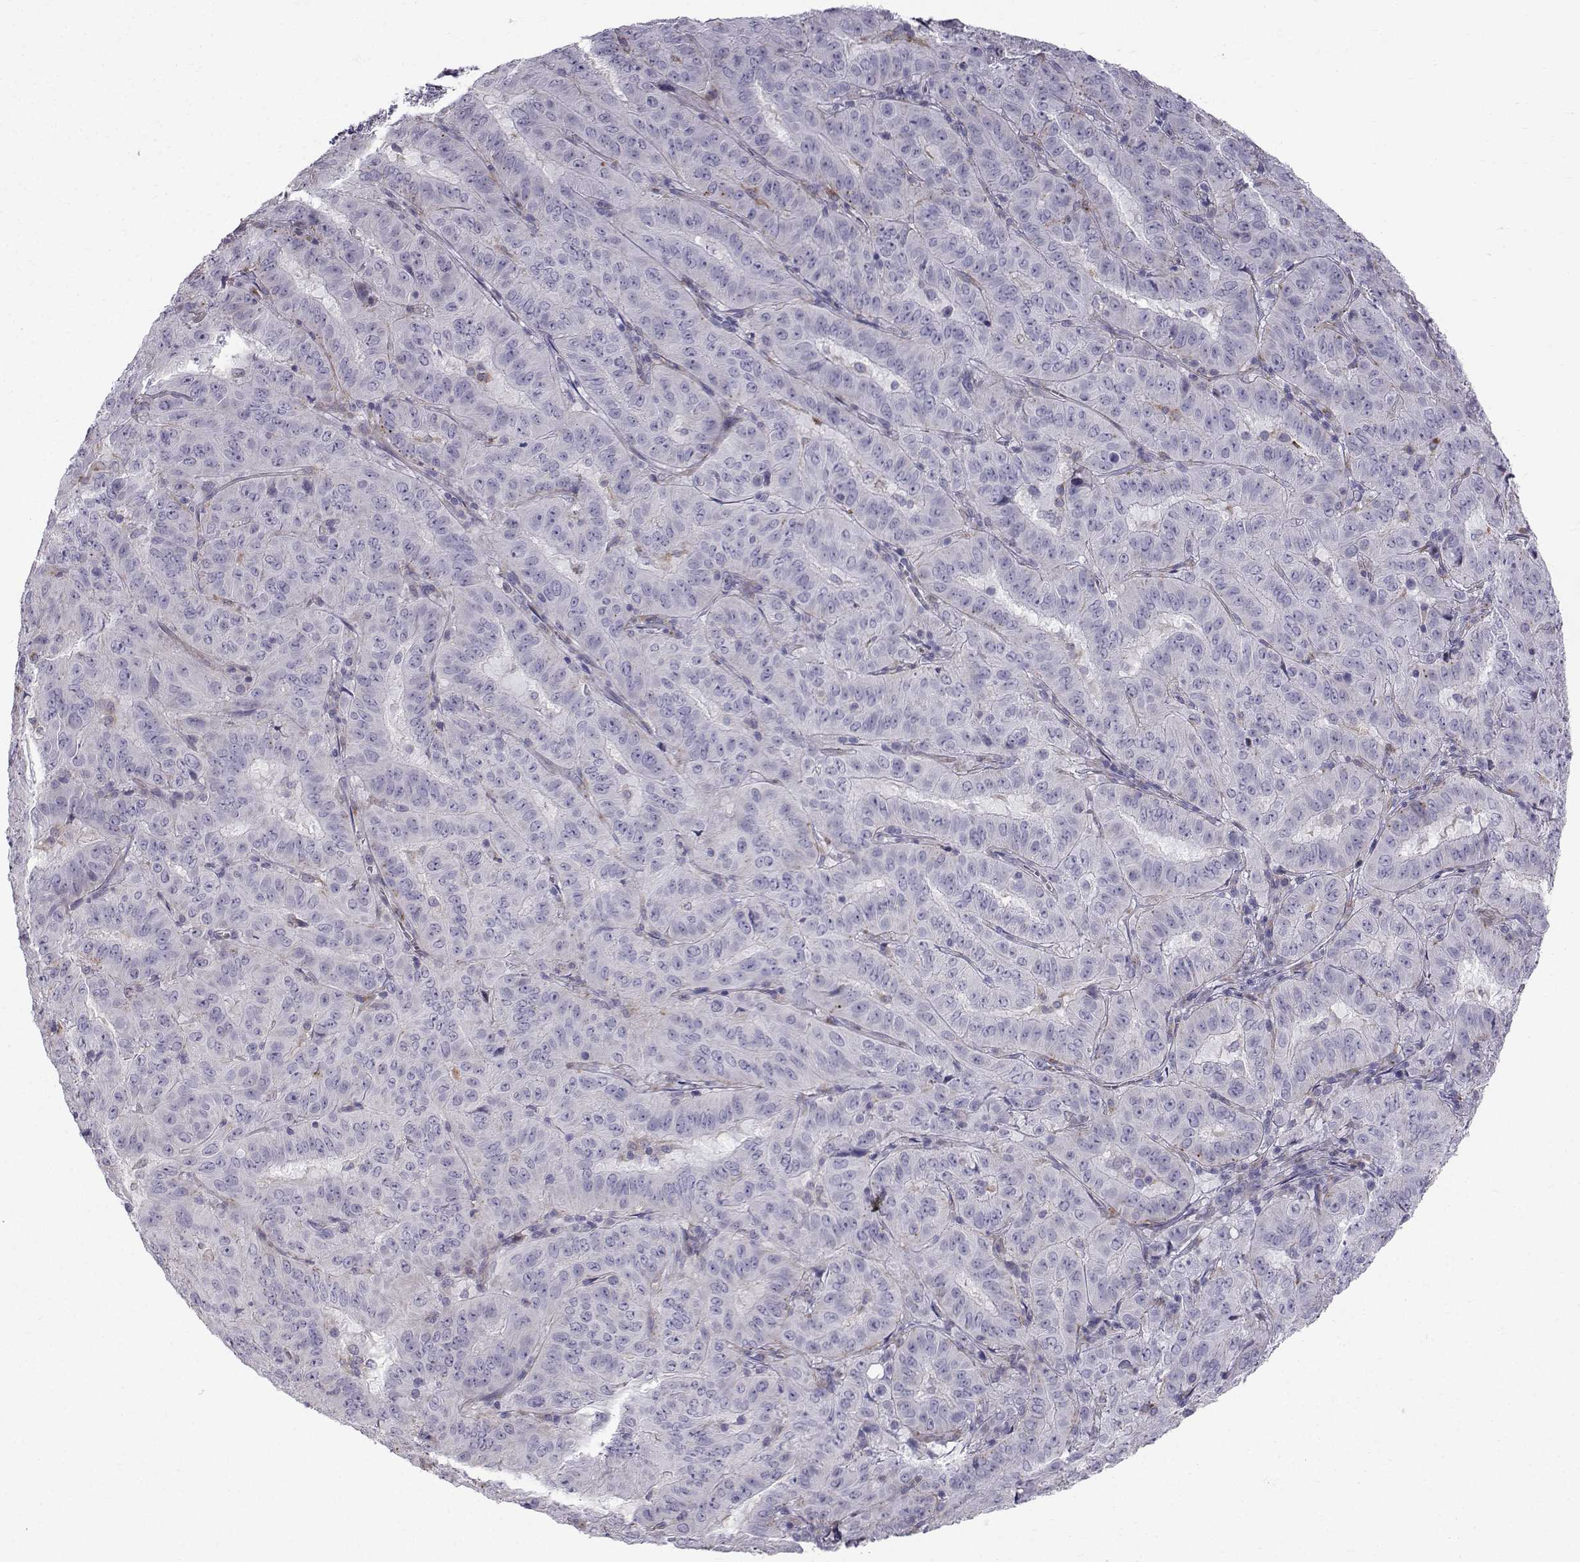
{"staining": {"intensity": "negative", "quantity": "none", "location": "none"}, "tissue": "pancreatic cancer", "cell_type": "Tumor cells", "image_type": "cancer", "snomed": [{"axis": "morphology", "description": "Adenocarcinoma, NOS"}, {"axis": "topography", "description": "Pancreas"}], "caption": "IHC of human adenocarcinoma (pancreatic) shows no staining in tumor cells. Brightfield microscopy of immunohistochemistry (IHC) stained with DAB (3,3'-diaminobenzidine) (brown) and hematoxylin (blue), captured at high magnification.", "gene": "CALCR", "patient": {"sex": "male", "age": 63}}